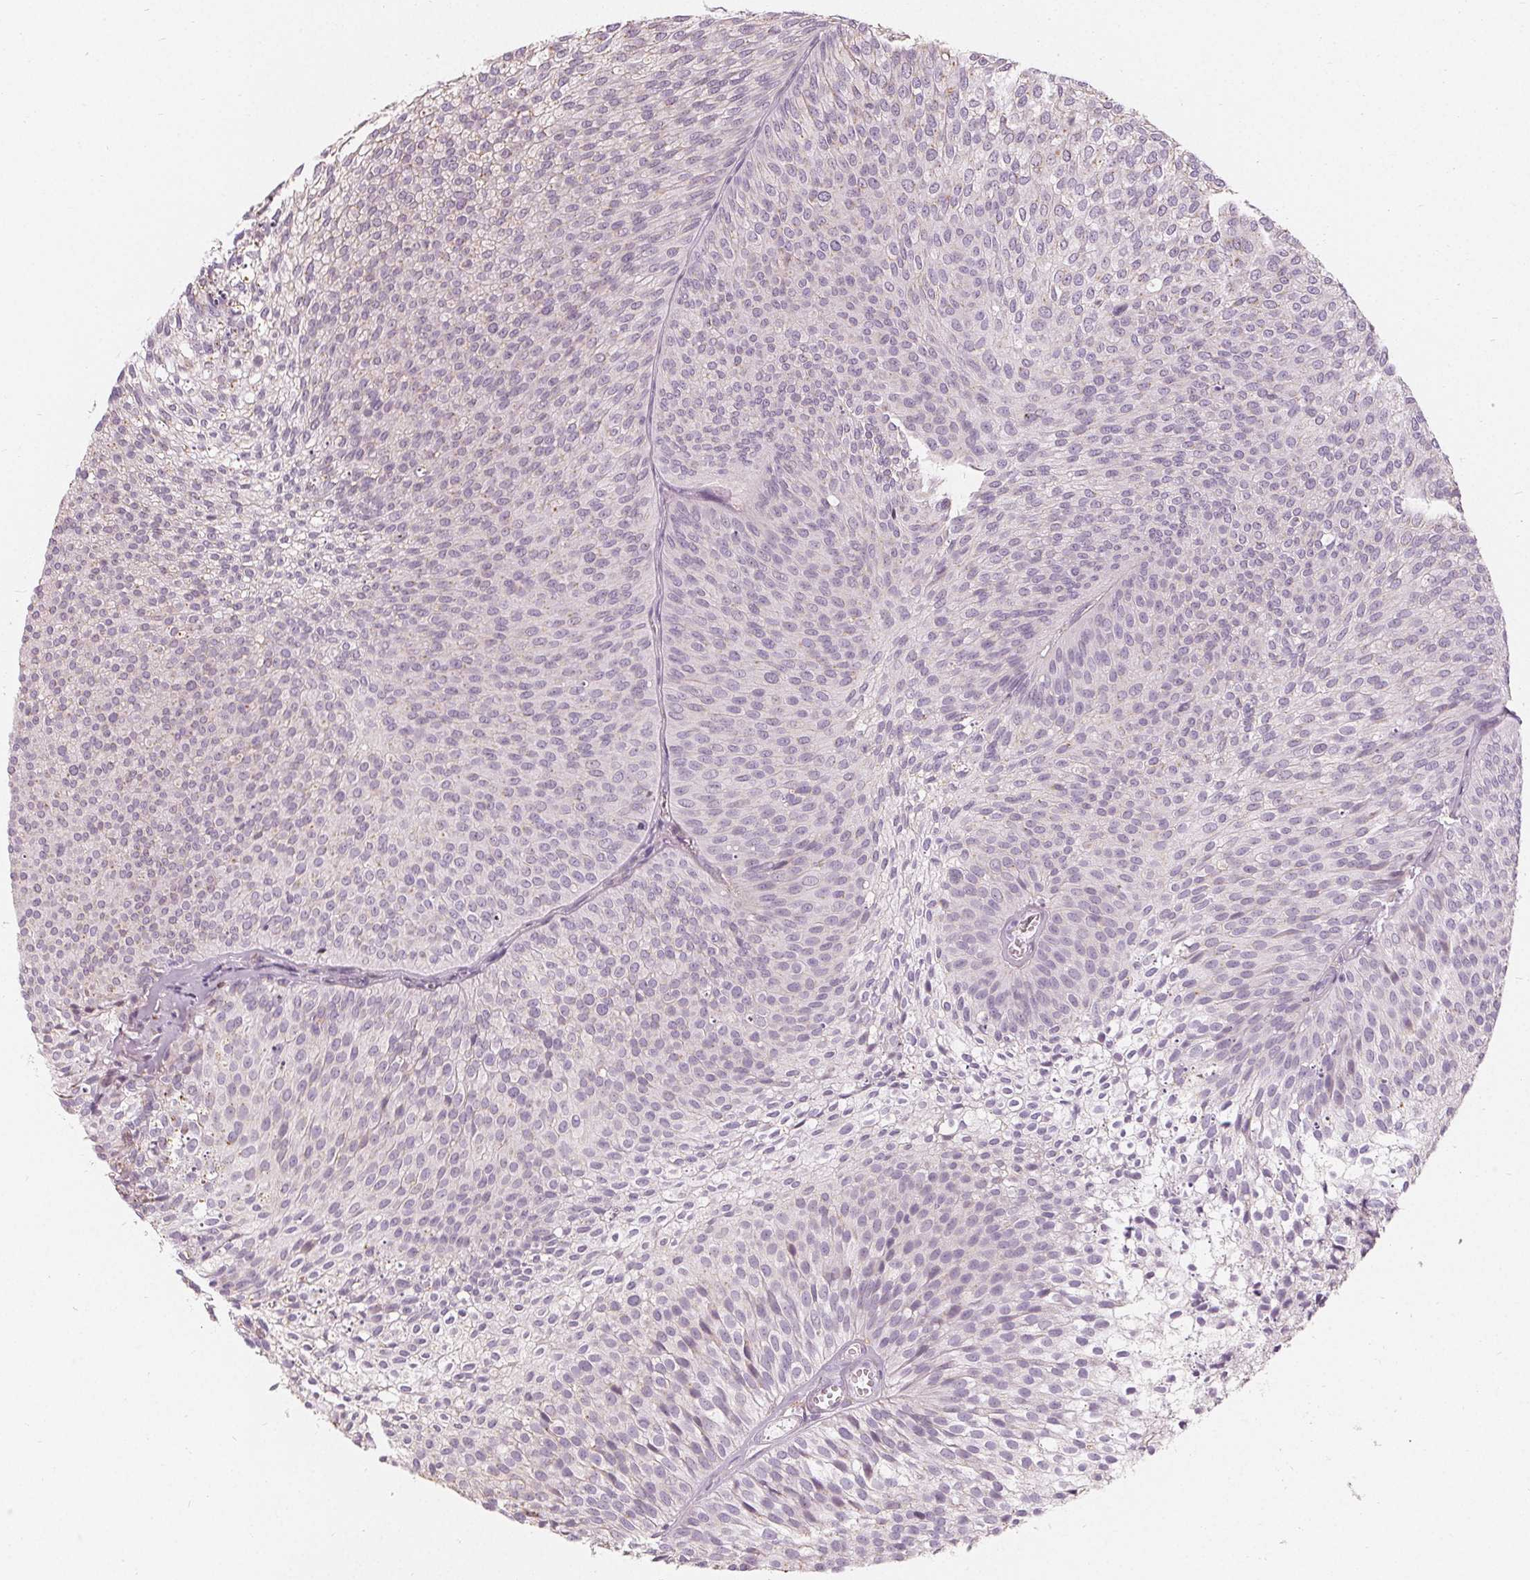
{"staining": {"intensity": "weak", "quantity": "<25%", "location": "cytoplasmic/membranous"}, "tissue": "urothelial cancer", "cell_type": "Tumor cells", "image_type": "cancer", "snomed": [{"axis": "morphology", "description": "Urothelial carcinoma, Low grade"}, {"axis": "topography", "description": "Urinary bladder"}], "caption": "Immunohistochemical staining of human low-grade urothelial carcinoma displays no significant expression in tumor cells. (Stains: DAB immunohistochemistry with hematoxylin counter stain, Microscopy: brightfield microscopy at high magnification).", "gene": "HOPX", "patient": {"sex": "male", "age": 91}}